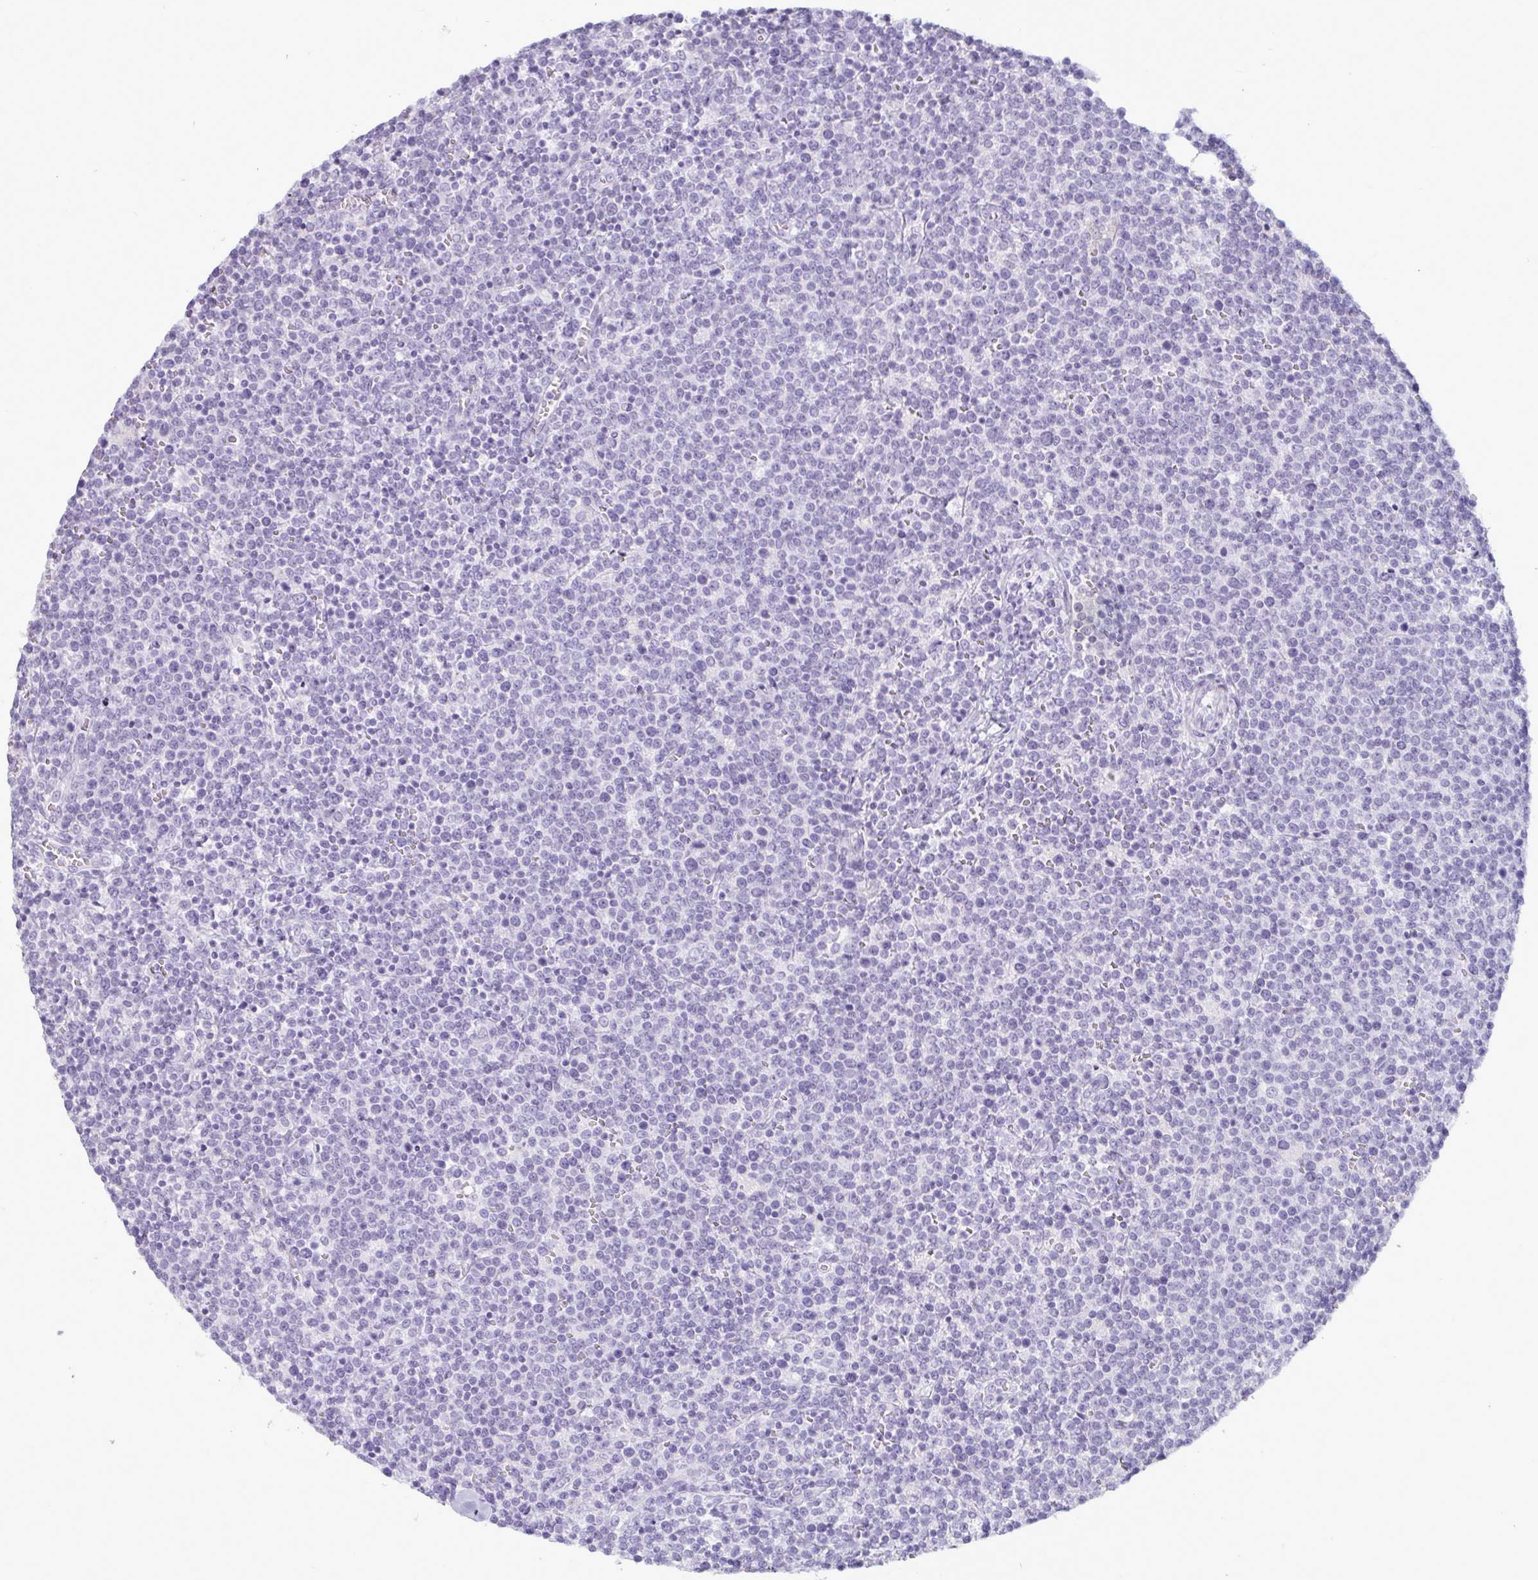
{"staining": {"intensity": "negative", "quantity": "none", "location": "none"}, "tissue": "lymphoma", "cell_type": "Tumor cells", "image_type": "cancer", "snomed": [{"axis": "morphology", "description": "Malignant lymphoma, non-Hodgkin's type, High grade"}, {"axis": "topography", "description": "Lymph node"}], "caption": "An immunohistochemistry (IHC) photomicrograph of high-grade malignant lymphoma, non-Hodgkin's type is shown. There is no staining in tumor cells of high-grade malignant lymphoma, non-Hodgkin's type.", "gene": "BBS10", "patient": {"sex": "male", "age": 61}}